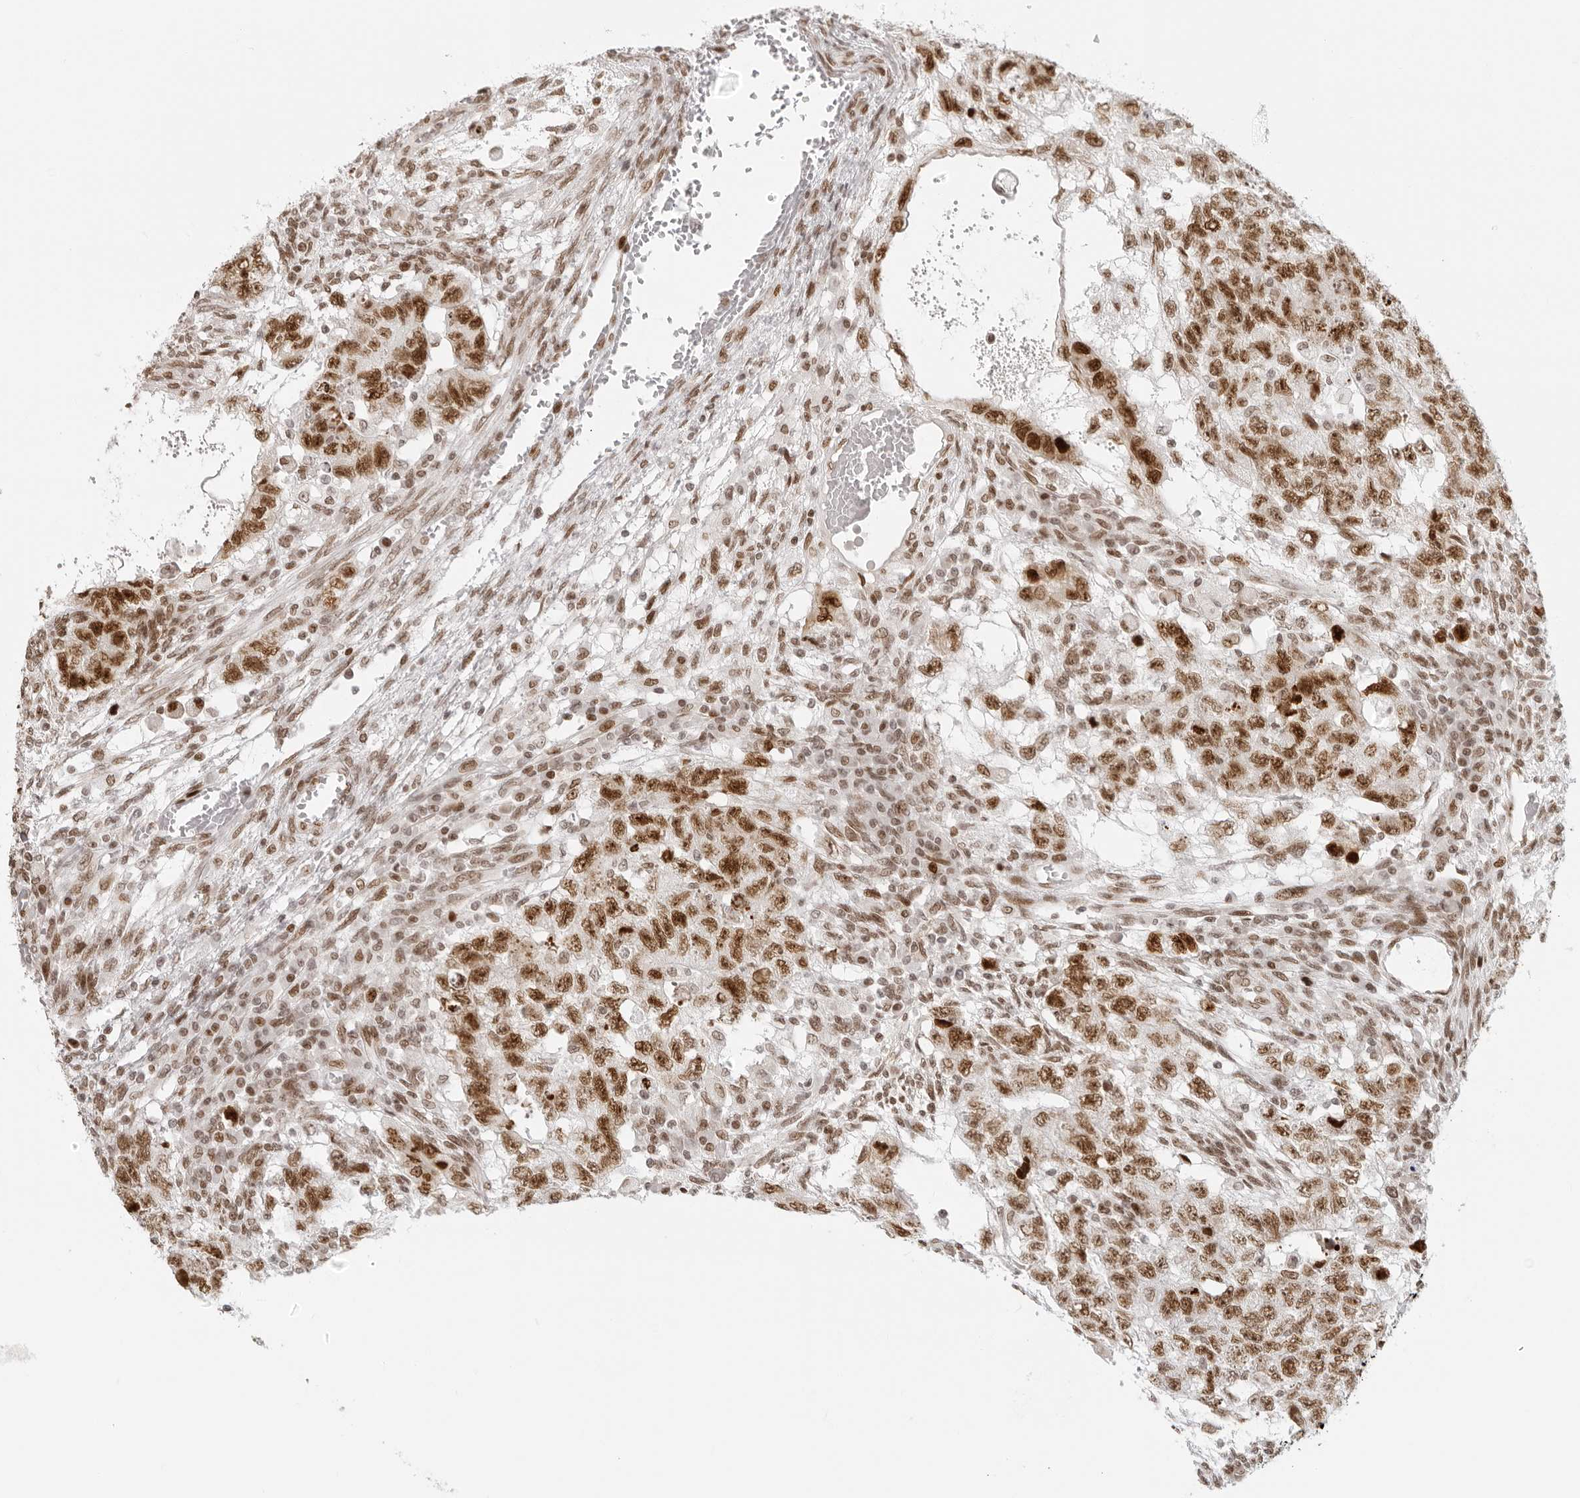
{"staining": {"intensity": "moderate", "quantity": ">75%", "location": "nuclear"}, "tissue": "testis cancer", "cell_type": "Tumor cells", "image_type": "cancer", "snomed": [{"axis": "morphology", "description": "Normal tissue, NOS"}, {"axis": "morphology", "description": "Carcinoma, Embryonal, NOS"}, {"axis": "topography", "description": "Testis"}], "caption": "Immunohistochemistry (IHC) (DAB) staining of testis cancer shows moderate nuclear protein staining in approximately >75% of tumor cells.", "gene": "RCC1", "patient": {"sex": "male", "age": 36}}